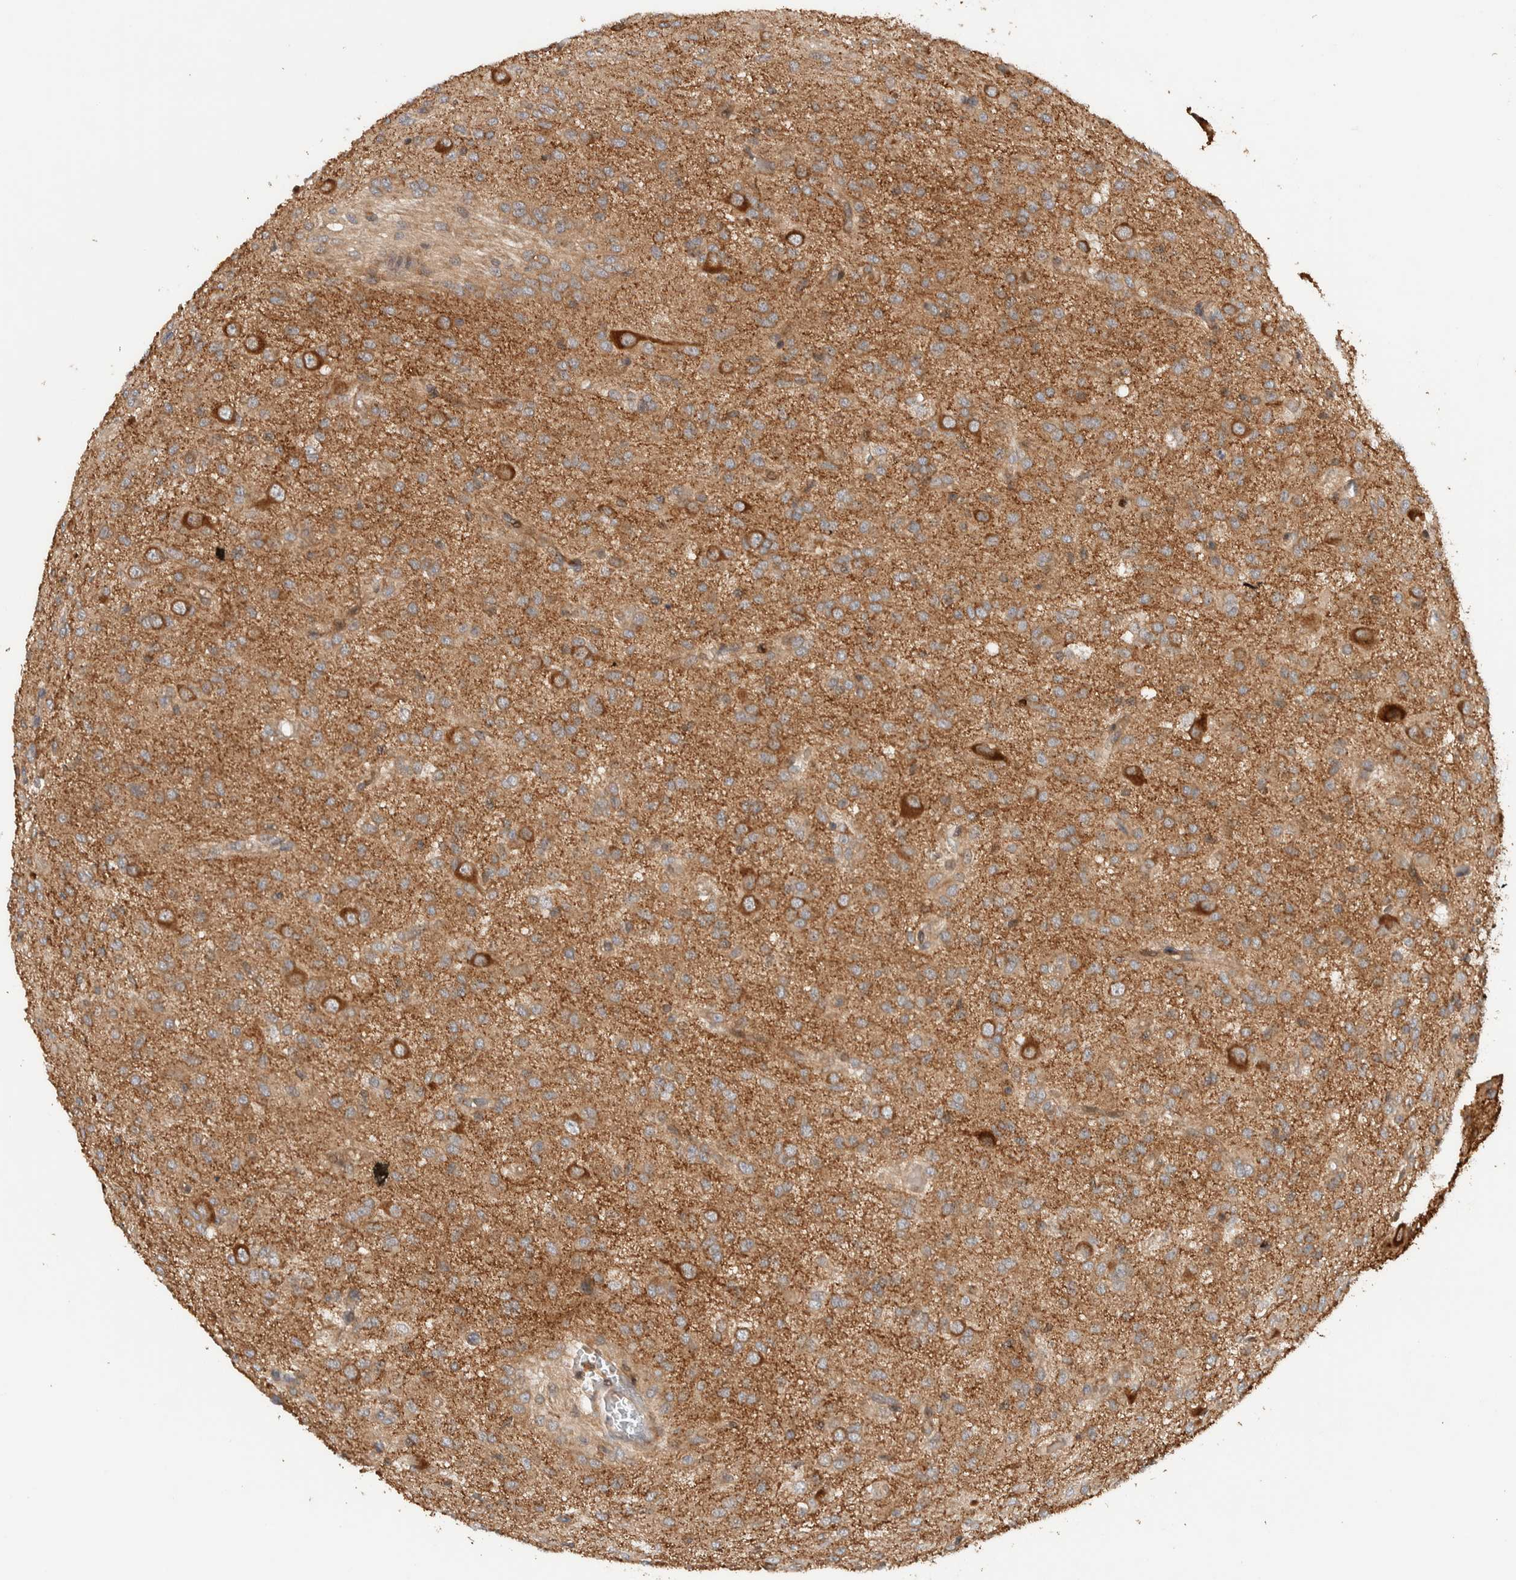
{"staining": {"intensity": "moderate", "quantity": ">75%", "location": "cytoplasmic/membranous"}, "tissue": "glioma", "cell_type": "Tumor cells", "image_type": "cancer", "snomed": [{"axis": "morphology", "description": "Glioma, malignant, High grade"}, {"axis": "topography", "description": "Brain"}], "caption": "The image demonstrates a brown stain indicating the presence of a protein in the cytoplasmic/membranous of tumor cells in malignant high-grade glioma.", "gene": "VPS53", "patient": {"sex": "female", "age": 59}}